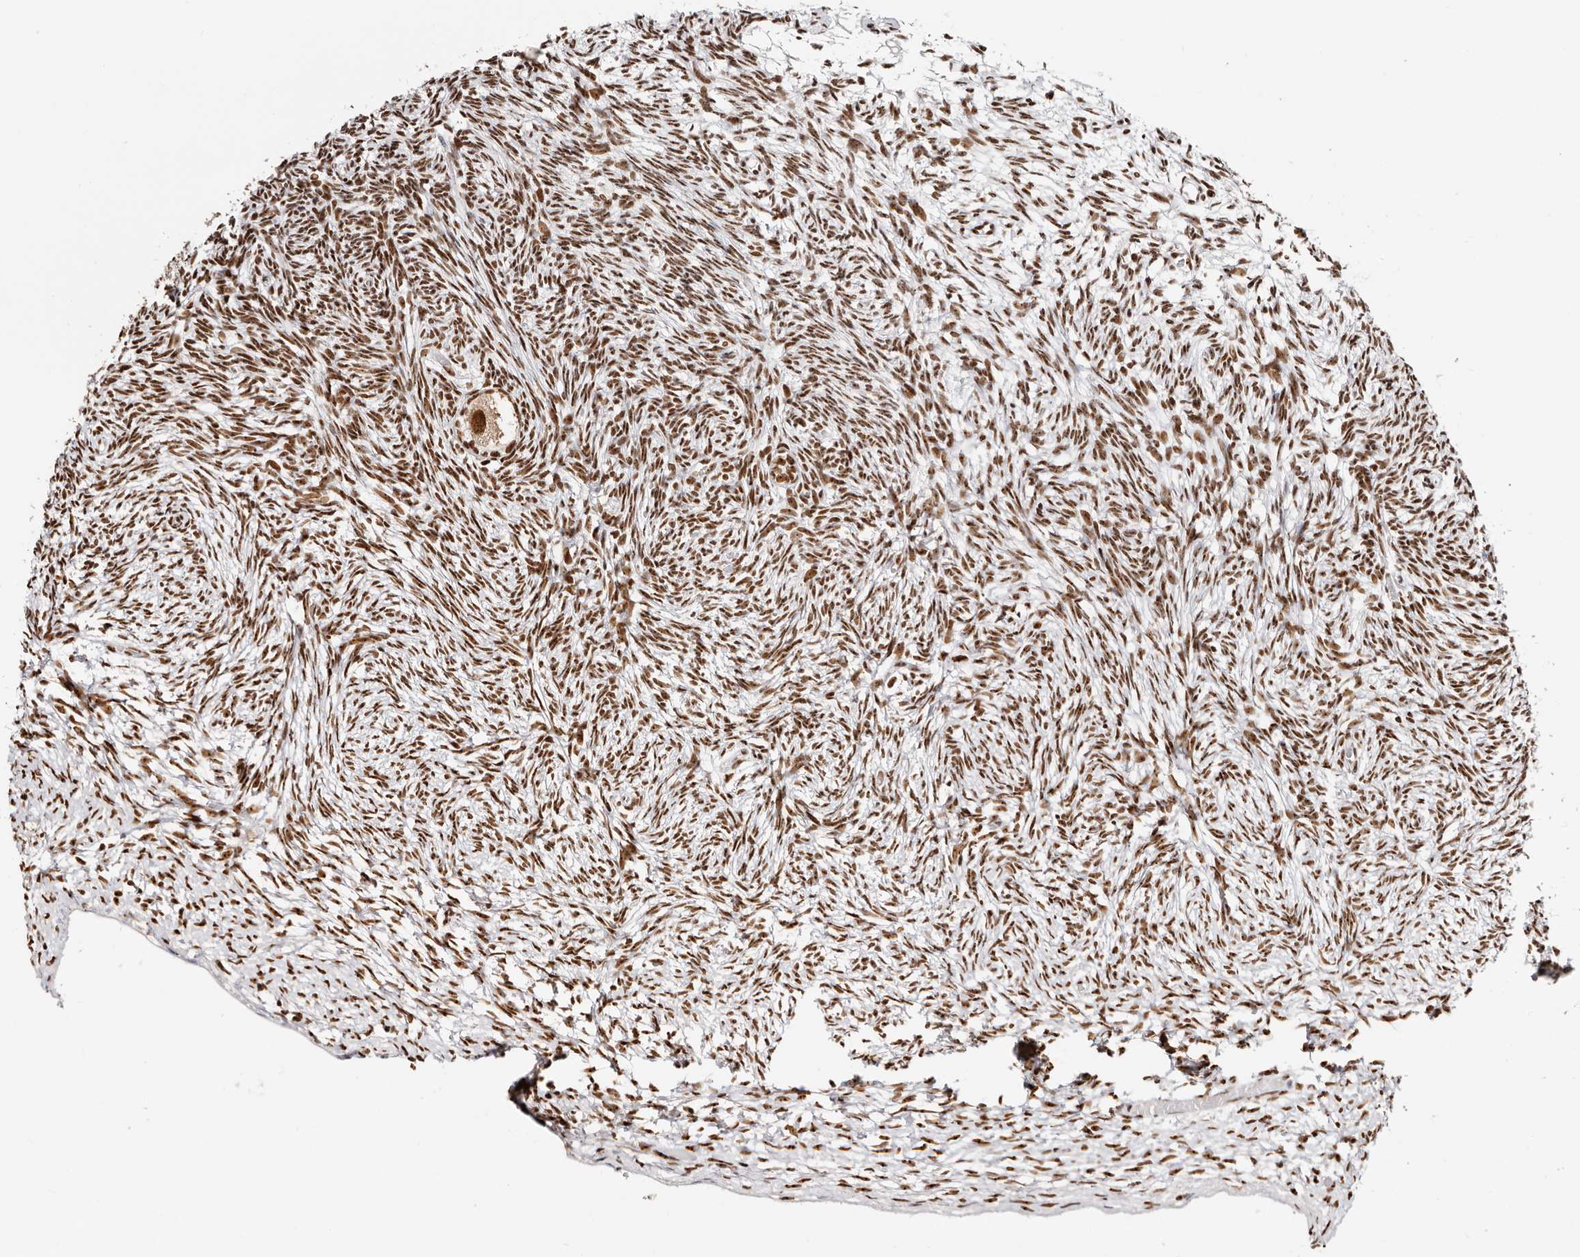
{"staining": {"intensity": "strong", "quantity": ">75%", "location": "nuclear"}, "tissue": "ovary", "cell_type": "Follicle cells", "image_type": "normal", "snomed": [{"axis": "morphology", "description": "Normal tissue, NOS"}, {"axis": "topography", "description": "Ovary"}], "caption": "IHC photomicrograph of benign ovary: ovary stained using IHC exhibits high levels of strong protein expression localized specifically in the nuclear of follicle cells, appearing as a nuclear brown color.", "gene": "IQGAP3", "patient": {"sex": "female", "age": 34}}